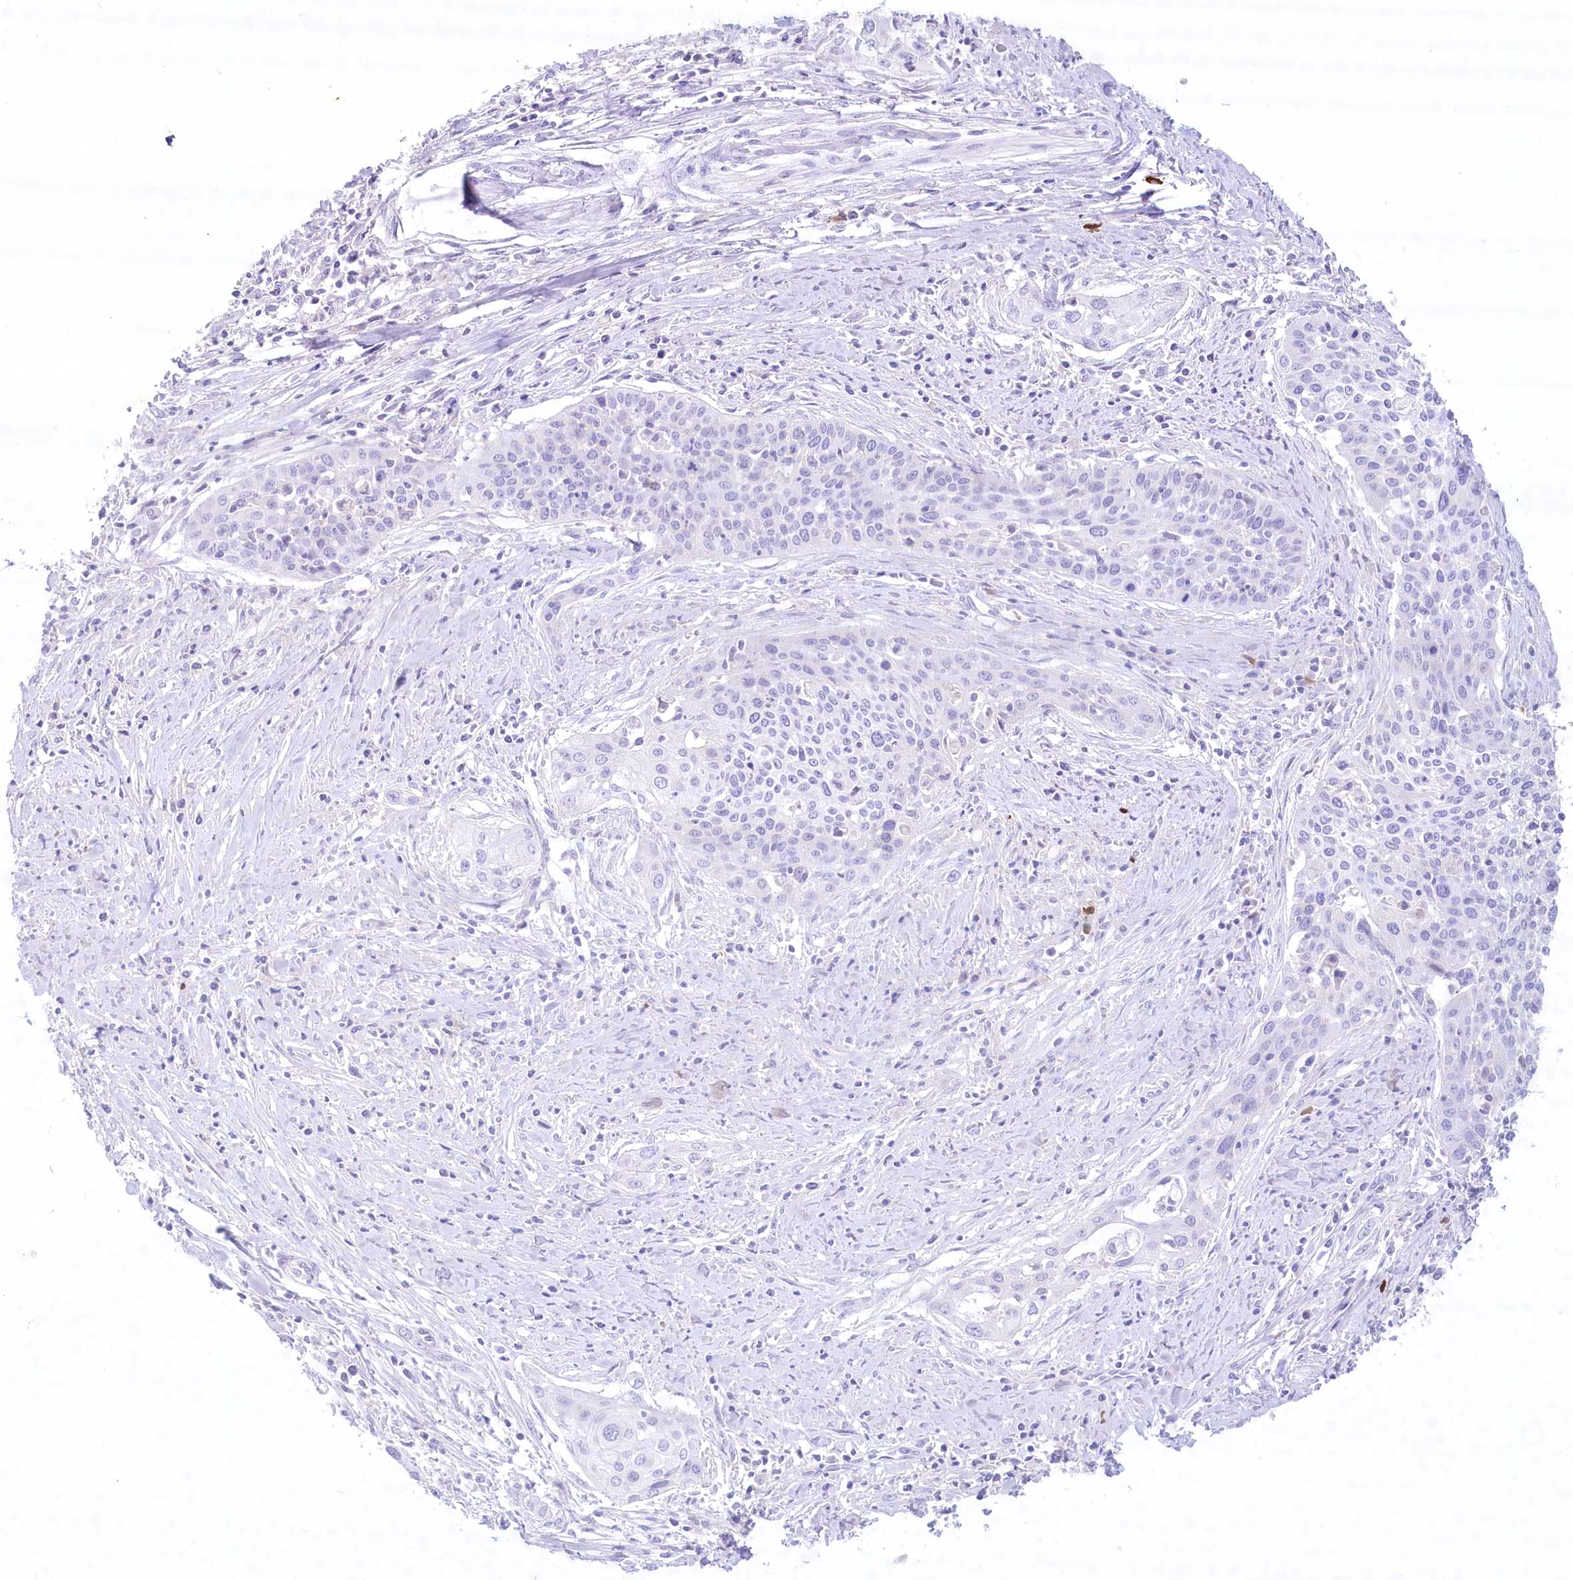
{"staining": {"intensity": "negative", "quantity": "none", "location": "none"}, "tissue": "cervical cancer", "cell_type": "Tumor cells", "image_type": "cancer", "snomed": [{"axis": "morphology", "description": "Squamous cell carcinoma, NOS"}, {"axis": "topography", "description": "Cervix"}], "caption": "Squamous cell carcinoma (cervical) was stained to show a protein in brown. There is no significant positivity in tumor cells.", "gene": "MYOZ1", "patient": {"sex": "female", "age": 34}}